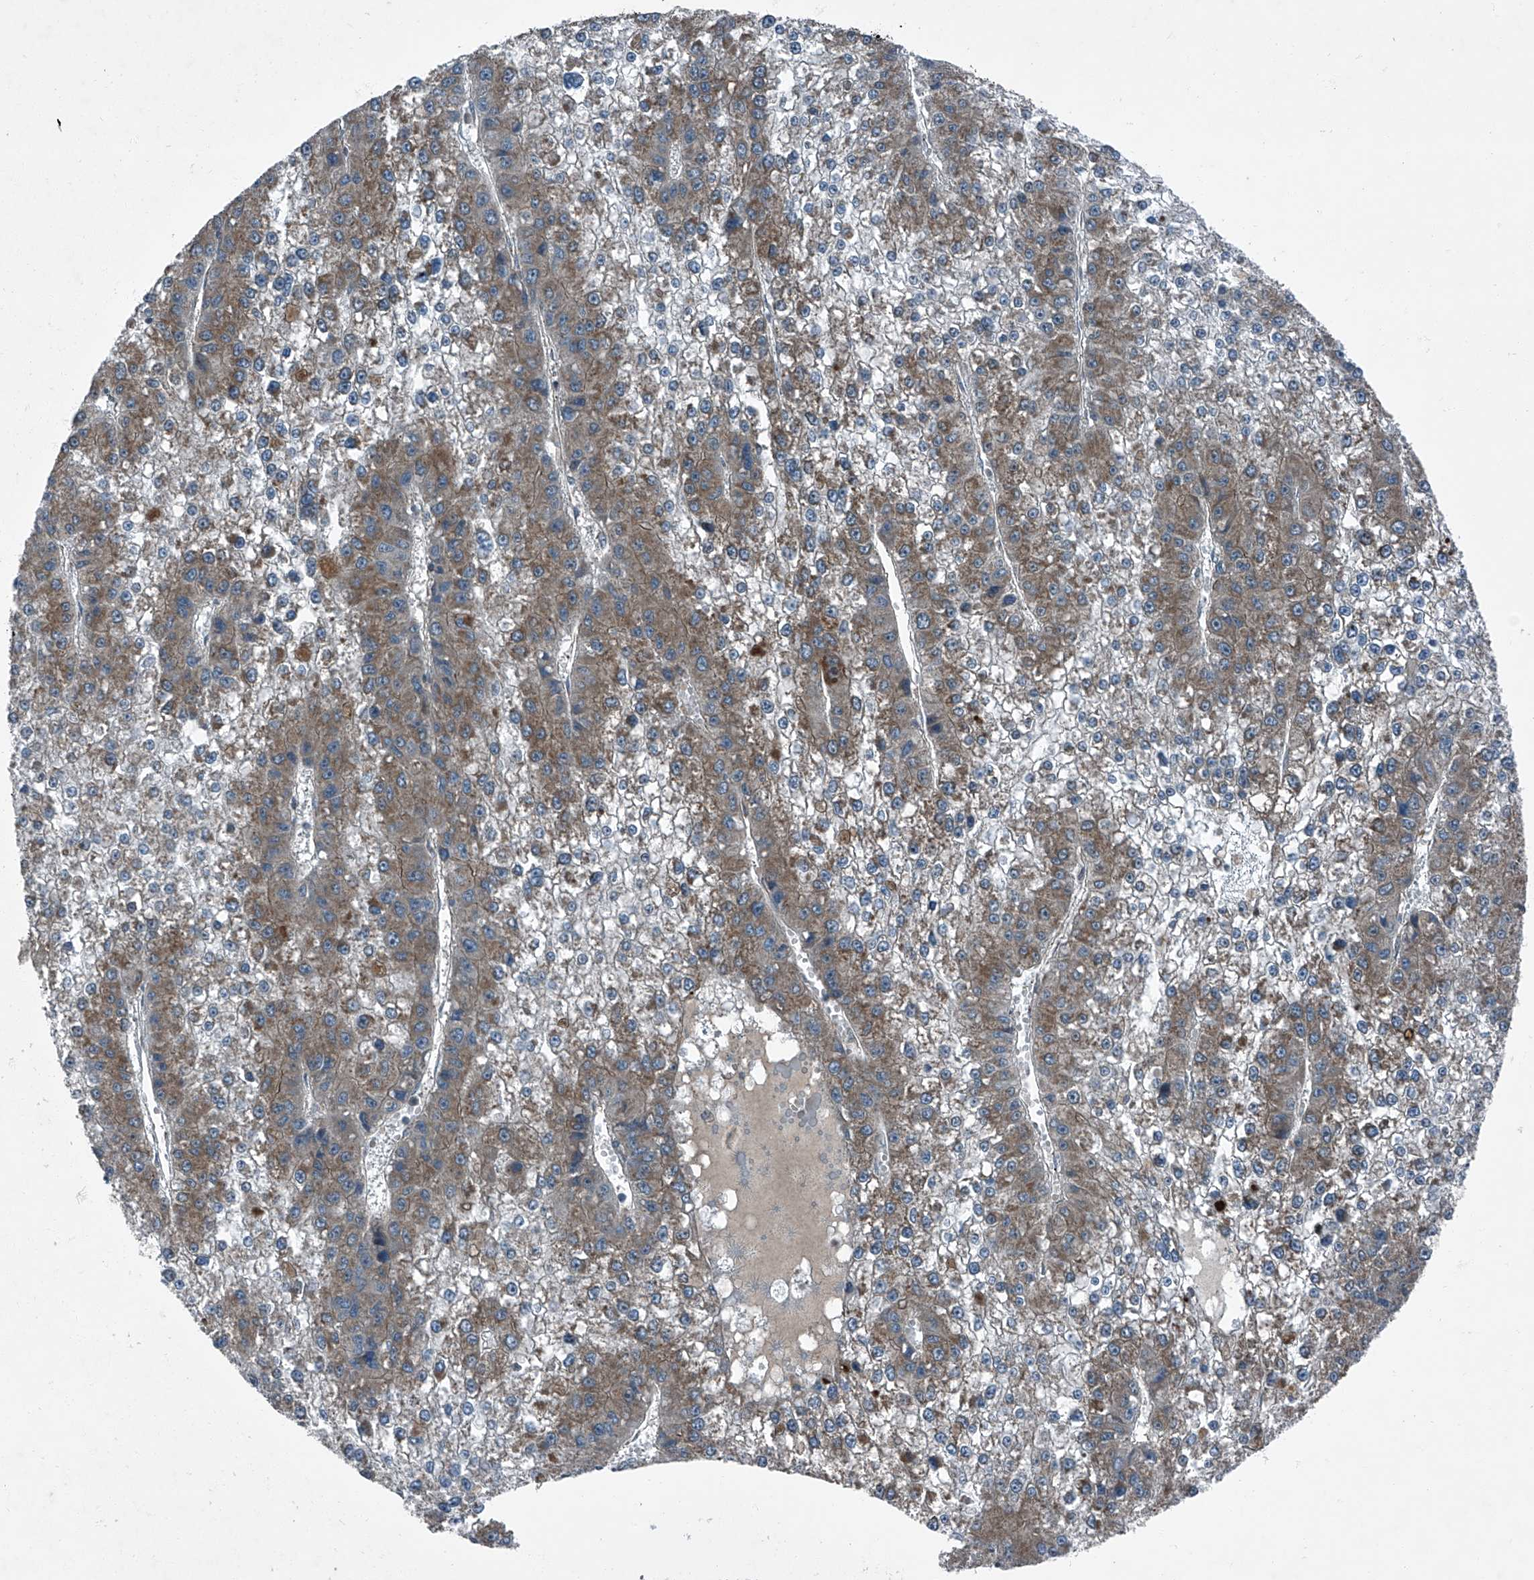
{"staining": {"intensity": "moderate", "quantity": "25%-75%", "location": "cytoplasmic/membranous"}, "tissue": "liver cancer", "cell_type": "Tumor cells", "image_type": "cancer", "snomed": [{"axis": "morphology", "description": "Carcinoma, Hepatocellular, NOS"}, {"axis": "topography", "description": "Liver"}], "caption": "Immunohistochemistry micrograph of neoplastic tissue: liver cancer stained using IHC exhibits medium levels of moderate protein expression localized specifically in the cytoplasmic/membranous of tumor cells, appearing as a cytoplasmic/membranous brown color.", "gene": "SENP2", "patient": {"sex": "female", "age": 73}}